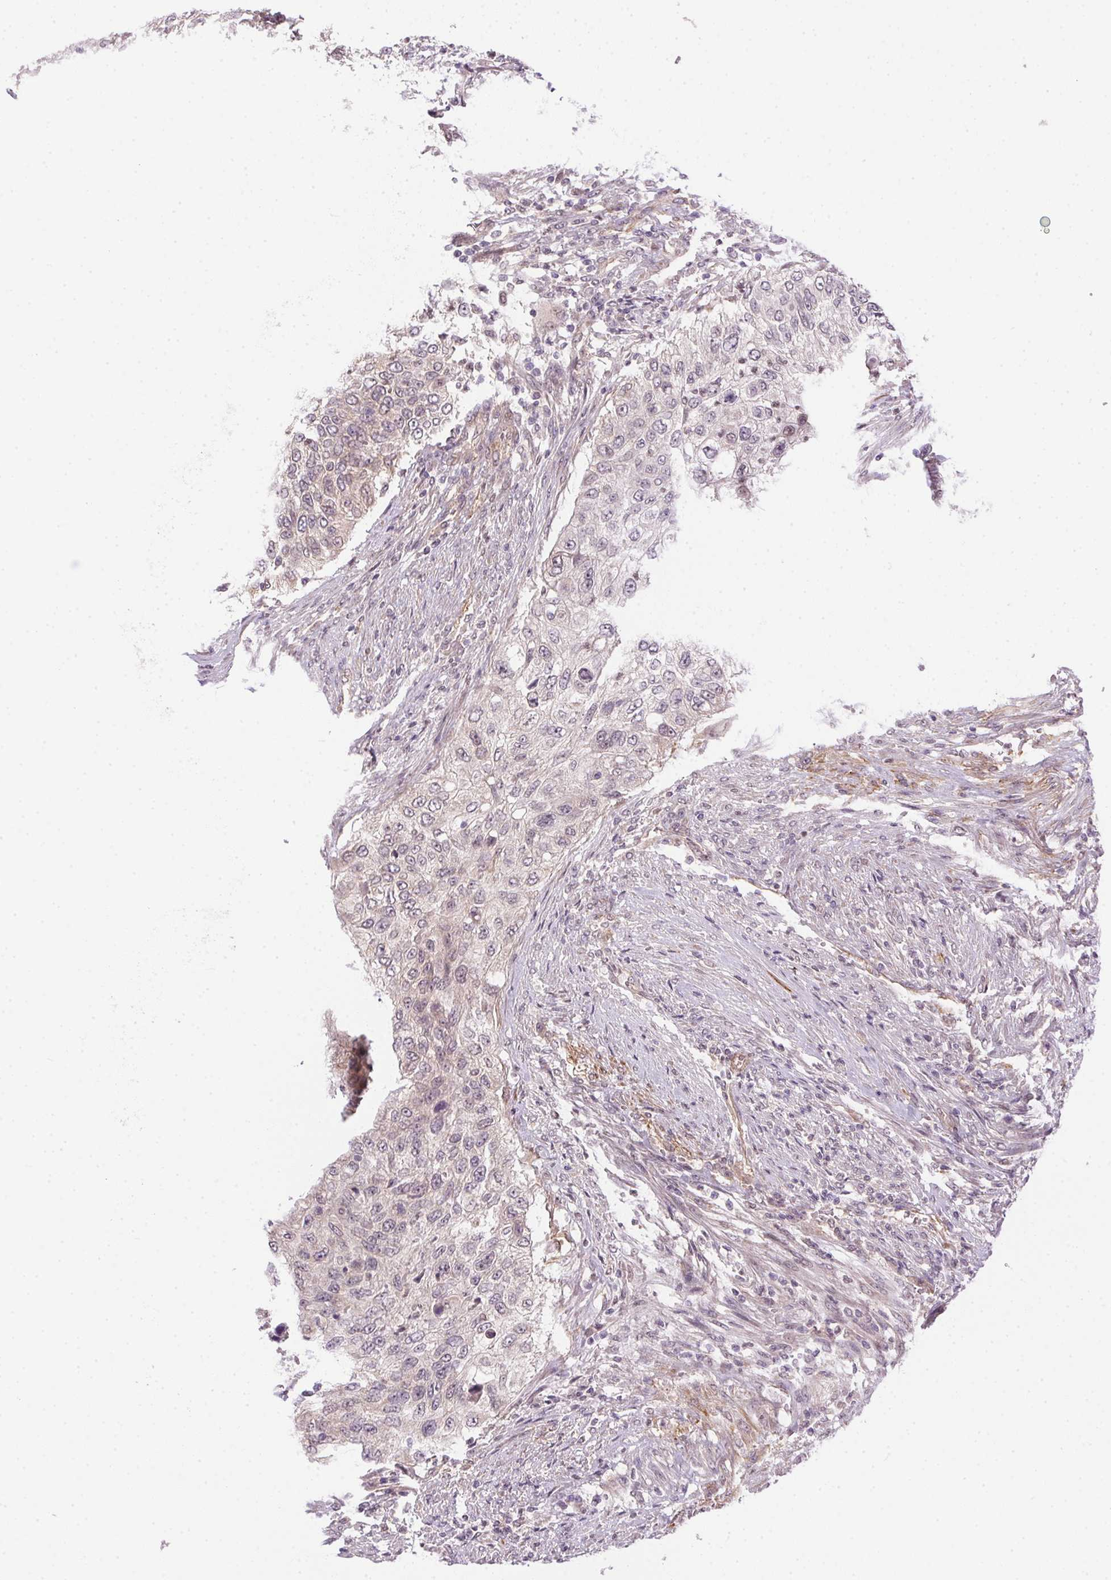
{"staining": {"intensity": "weak", "quantity": "<25%", "location": "nuclear"}, "tissue": "urothelial cancer", "cell_type": "Tumor cells", "image_type": "cancer", "snomed": [{"axis": "morphology", "description": "Urothelial carcinoma, High grade"}, {"axis": "topography", "description": "Urinary bladder"}], "caption": "The image demonstrates no staining of tumor cells in urothelial carcinoma (high-grade).", "gene": "CFAP92", "patient": {"sex": "female", "age": 60}}